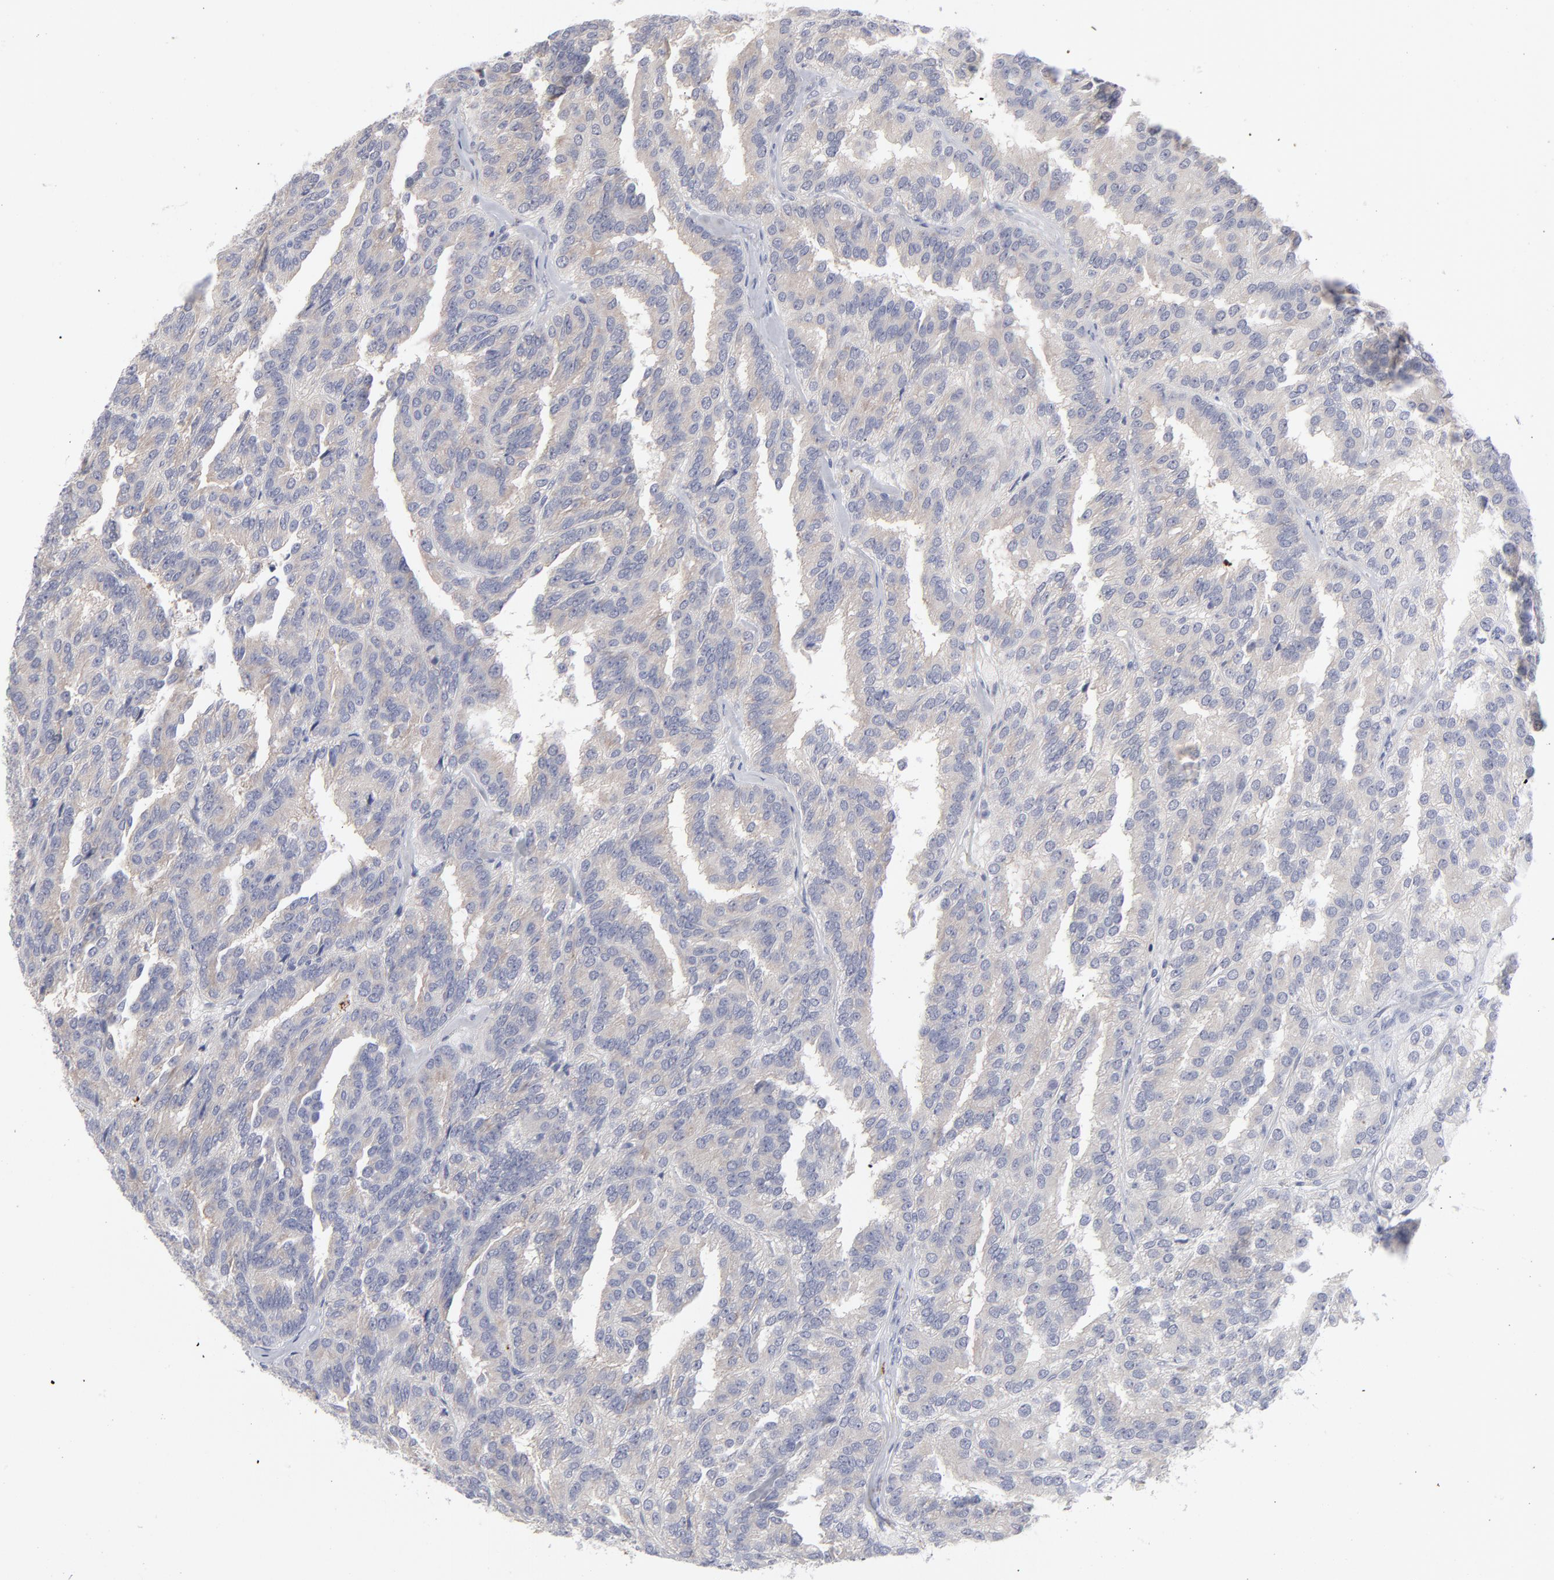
{"staining": {"intensity": "negative", "quantity": "none", "location": "none"}, "tissue": "renal cancer", "cell_type": "Tumor cells", "image_type": "cancer", "snomed": [{"axis": "morphology", "description": "Adenocarcinoma, NOS"}, {"axis": "topography", "description": "Kidney"}], "caption": "Renal cancer was stained to show a protein in brown. There is no significant positivity in tumor cells.", "gene": "RPS24", "patient": {"sex": "male", "age": 46}}